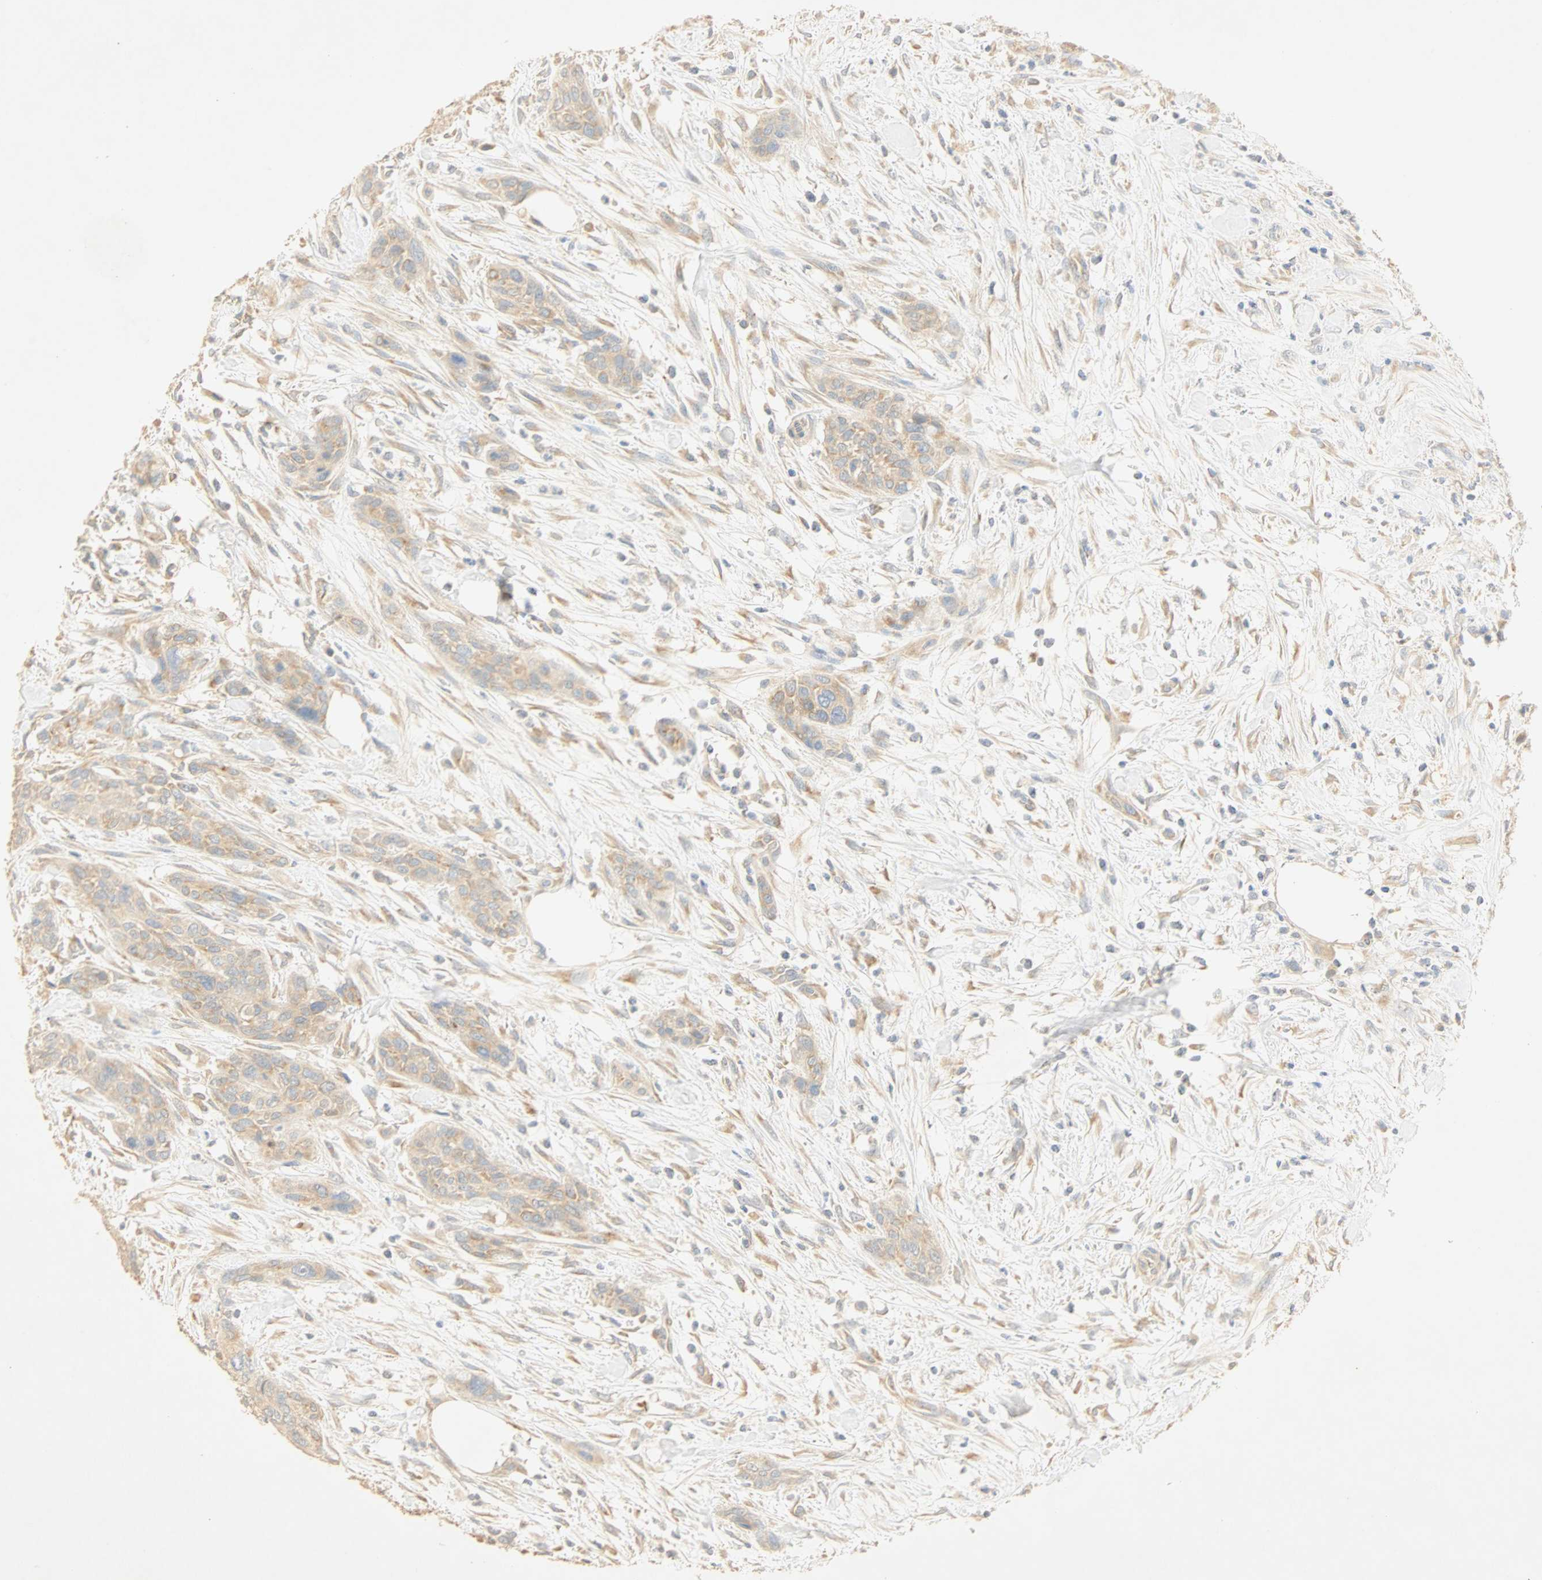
{"staining": {"intensity": "weak", "quantity": ">75%", "location": "cytoplasmic/membranous"}, "tissue": "urothelial cancer", "cell_type": "Tumor cells", "image_type": "cancer", "snomed": [{"axis": "morphology", "description": "Urothelial carcinoma, High grade"}, {"axis": "topography", "description": "Urinary bladder"}], "caption": "Protein analysis of urothelial carcinoma (high-grade) tissue shows weak cytoplasmic/membranous expression in about >75% of tumor cells.", "gene": "SELENBP1", "patient": {"sex": "male", "age": 35}}